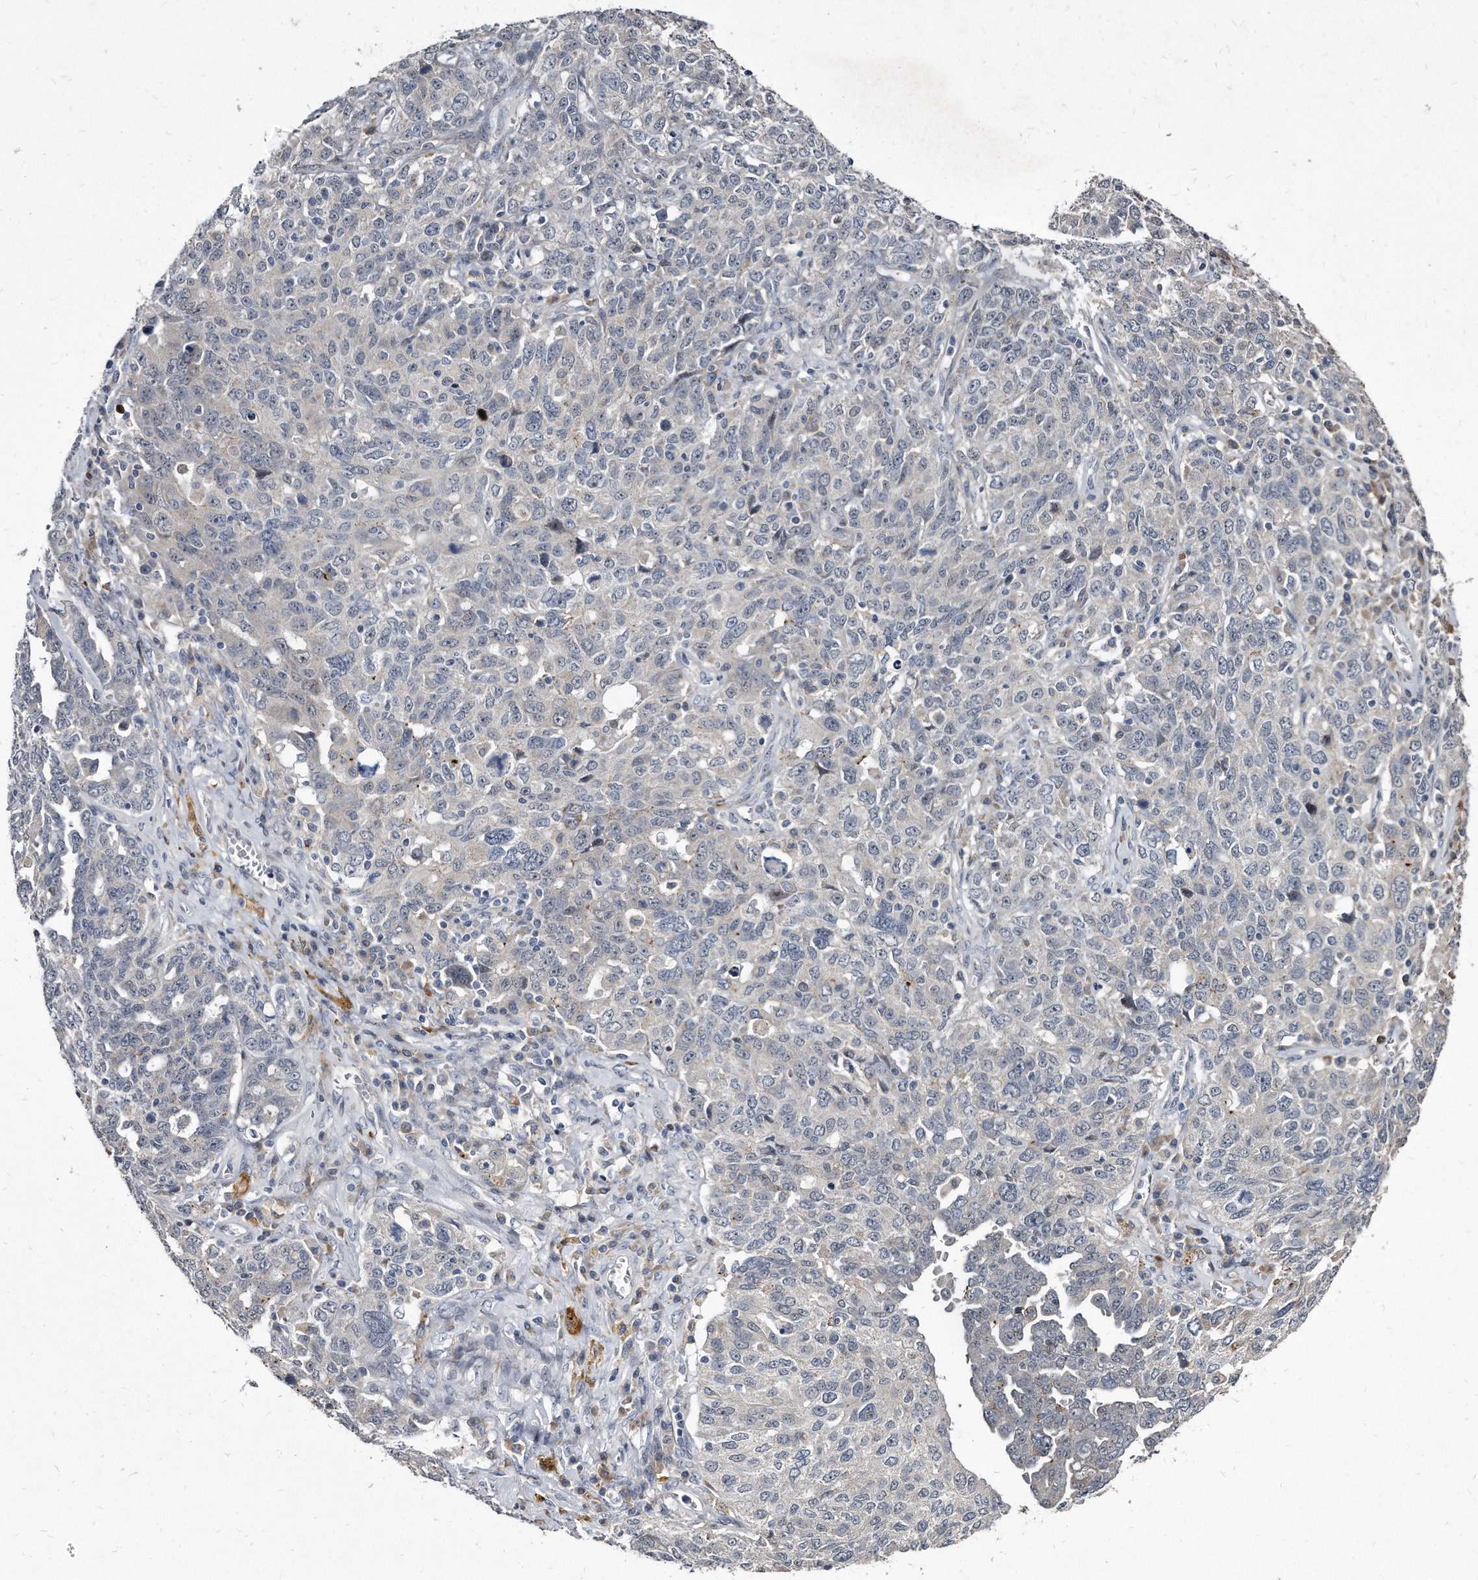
{"staining": {"intensity": "negative", "quantity": "none", "location": "none"}, "tissue": "ovarian cancer", "cell_type": "Tumor cells", "image_type": "cancer", "snomed": [{"axis": "morphology", "description": "Carcinoma, endometroid"}, {"axis": "topography", "description": "Ovary"}], "caption": "Tumor cells show no significant expression in ovarian endometroid carcinoma. (DAB immunohistochemistry, high magnification).", "gene": "KLHDC3", "patient": {"sex": "female", "age": 62}}